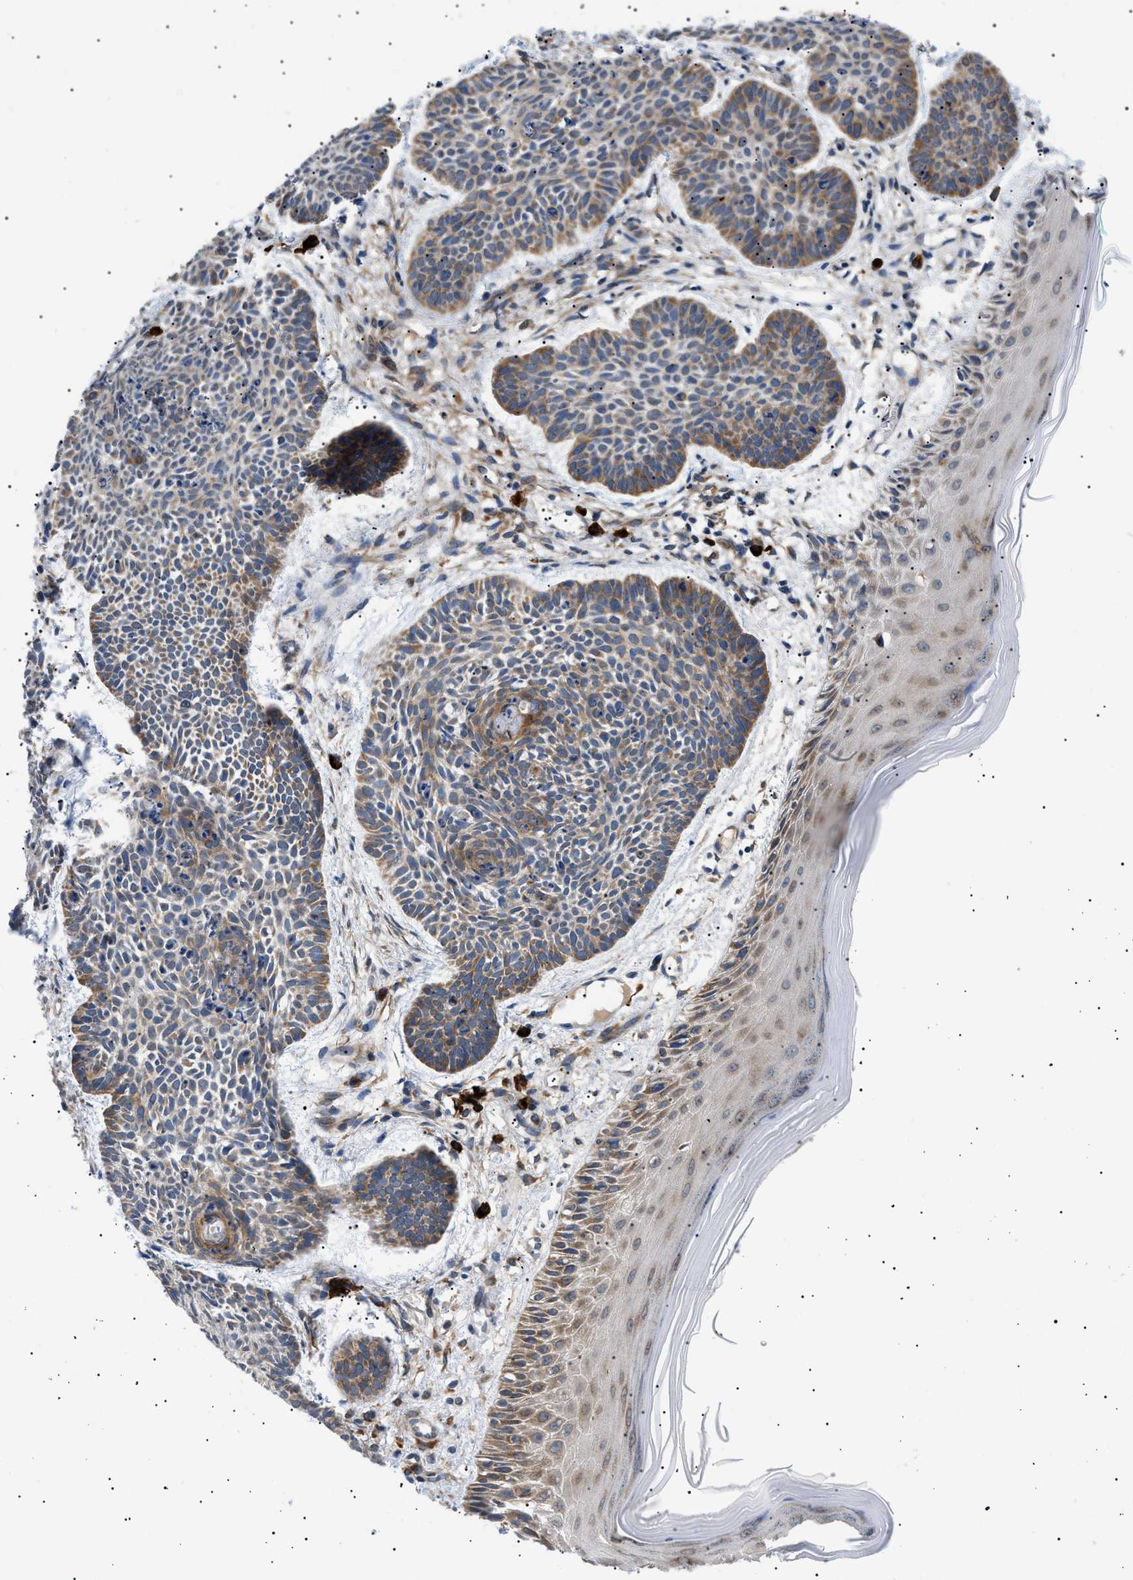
{"staining": {"intensity": "moderate", "quantity": "25%-75%", "location": "cytoplasmic/membranous"}, "tissue": "skin cancer", "cell_type": "Tumor cells", "image_type": "cancer", "snomed": [{"axis": "morphology", "description": "Basal cell carcinoma"}, {"axis": "topography", "description": "Skin"}], "caption": "Skin cancer (basal cell carcinoma) stained with DAB immunohistochemistry exhibits medium levels of moderate cytoplasmic/membranous staining in approximately 25%-75% of tumor cells.", "gene": "DERL1", "patient": {"sex": "male", "age": 60}}